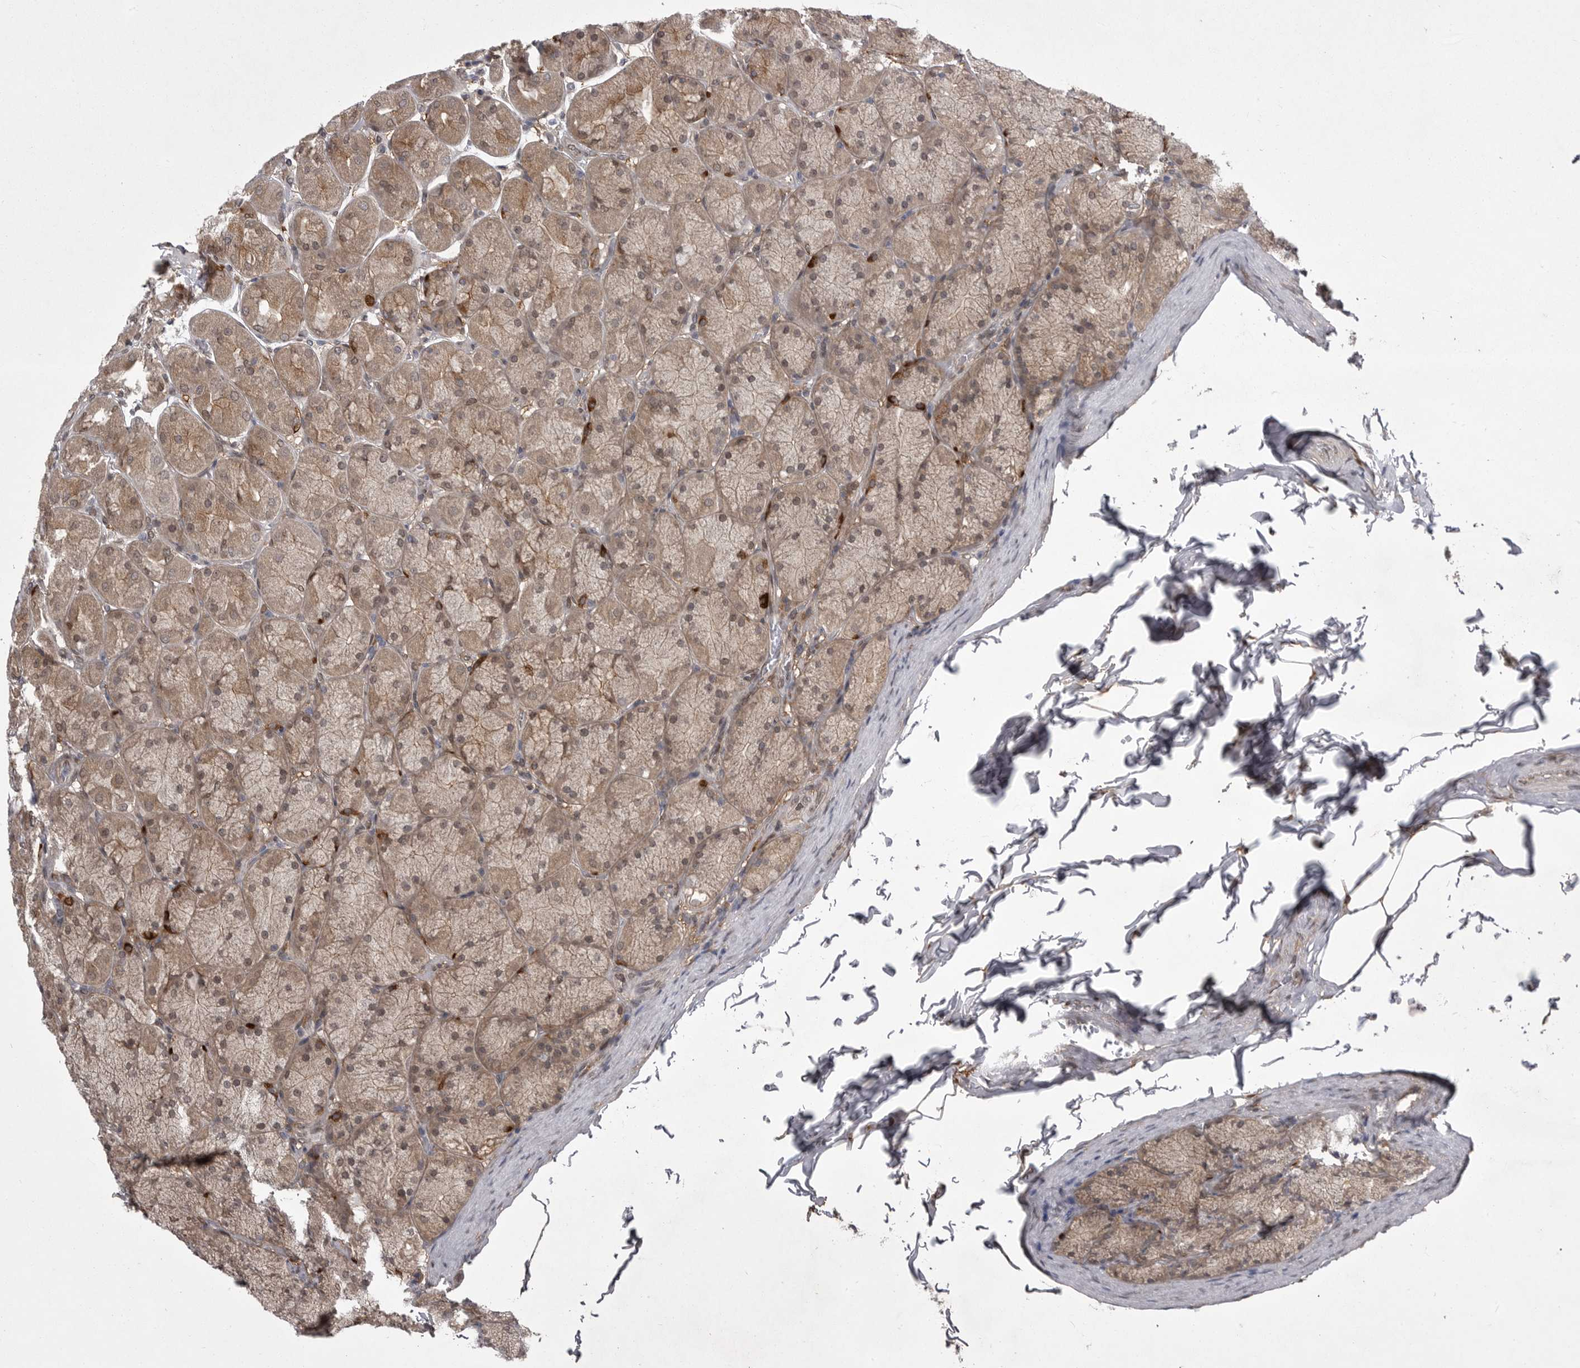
{"staining": {"intensity": "moderate", "quantity": ">75%", "location": "cytoplasmic/membranous,nuclear"}, "tissue": "stomach", "cell_type": "Glandular cells", "image_type": "normal", "snomed": [{"axis": "morphology", "description": "Normal tissue, NOS"}, {"axis": "topography", "description": "Stomach, upper"}], "caption": "Protein analysis of unremarkable stomach demonstrates moderate cytoplasmic/membranous,nuclear positivity in approximately >75% of glandular cells. (DAB (3,3'-diaminobenzidine) IHC, brown staining for protein, blue staining for nuclei).", "gene": "ABL1", "patient": {"sex": "female", "age": 56}}